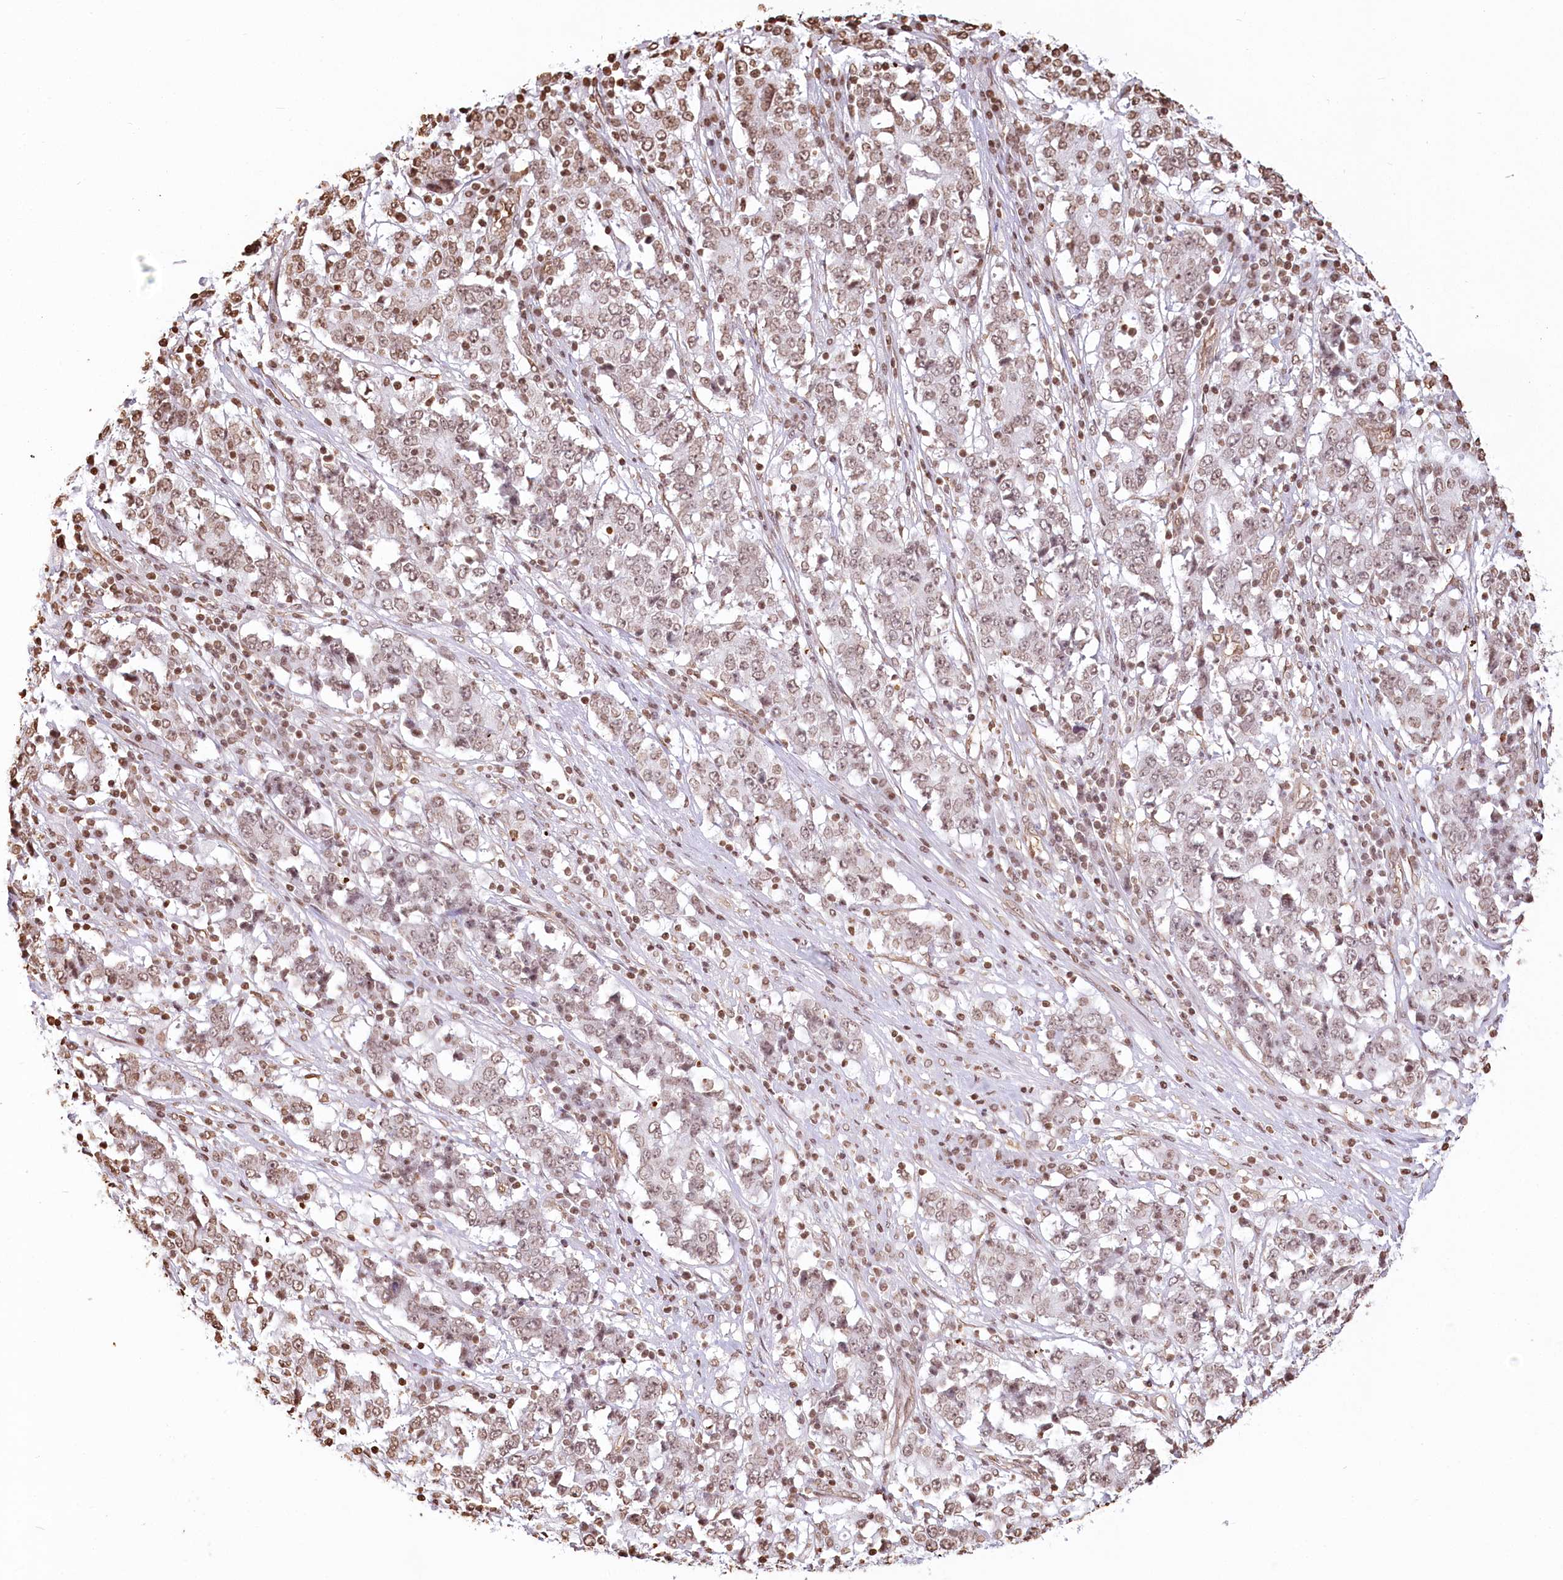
{"staining": {"intensity": "moderate", "quantity": ">75%", "location": "nuclear"}, "tissue": "stomach cancer", "cell_type": "Tumor cells", "image_type": "cancer", "snomed": [{"axis": "morphology", "description": "Adenocarcinoma, NOS"}, {"axis": "topography", "description": "Stomach"}], "caption": "This is an image of immunohistochemistry staining of adenocarcinoma (stomach), which shows moderate staining in the nuclear of tumor cells.", "gene": "FAM13A", "patient": {"sex": "male", "age": 59}}